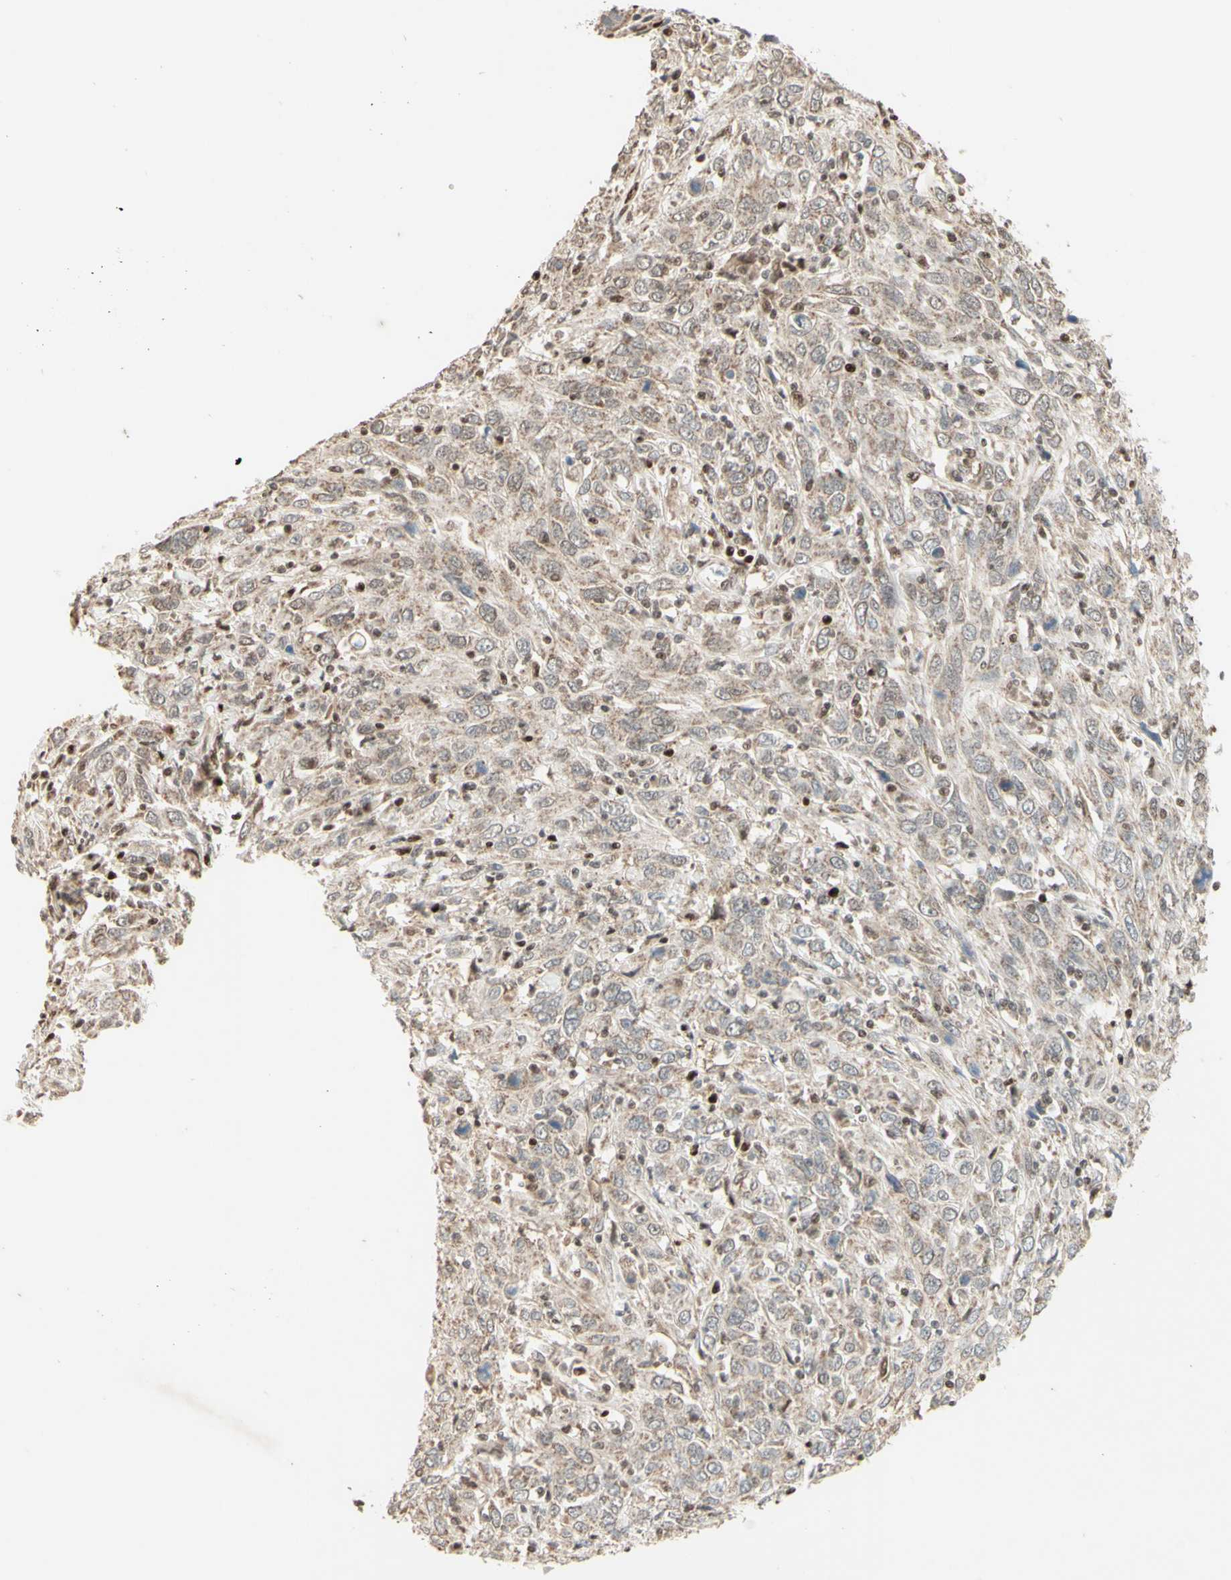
{"staining": {"intensity": "weak", "quantity": "25%-75%", "location": "cytoplasmic/membranous"}, "tissue": "cervical cancer", "cell_type": "Tumor cells", "image_type": "cancer", "snomed": [{"axis": "morphology", "description": "Squamous cell carcinoma, NOS"}, {"axis": "topography", "description": "Cervix"}], "caption": "Immunohistochemistry (IHC) (DAB) staining of cervical squamous cell carcinoma displays weak cytoplasmic/membranous protein positivity in about 25%-75% of tumor cells. (DAB (3,3'-diaminobenzidine) IHC with brightfield microscopy, high magnification).", "gene": "NR3C1", "patient": {"sex": "female", "age": 46}}